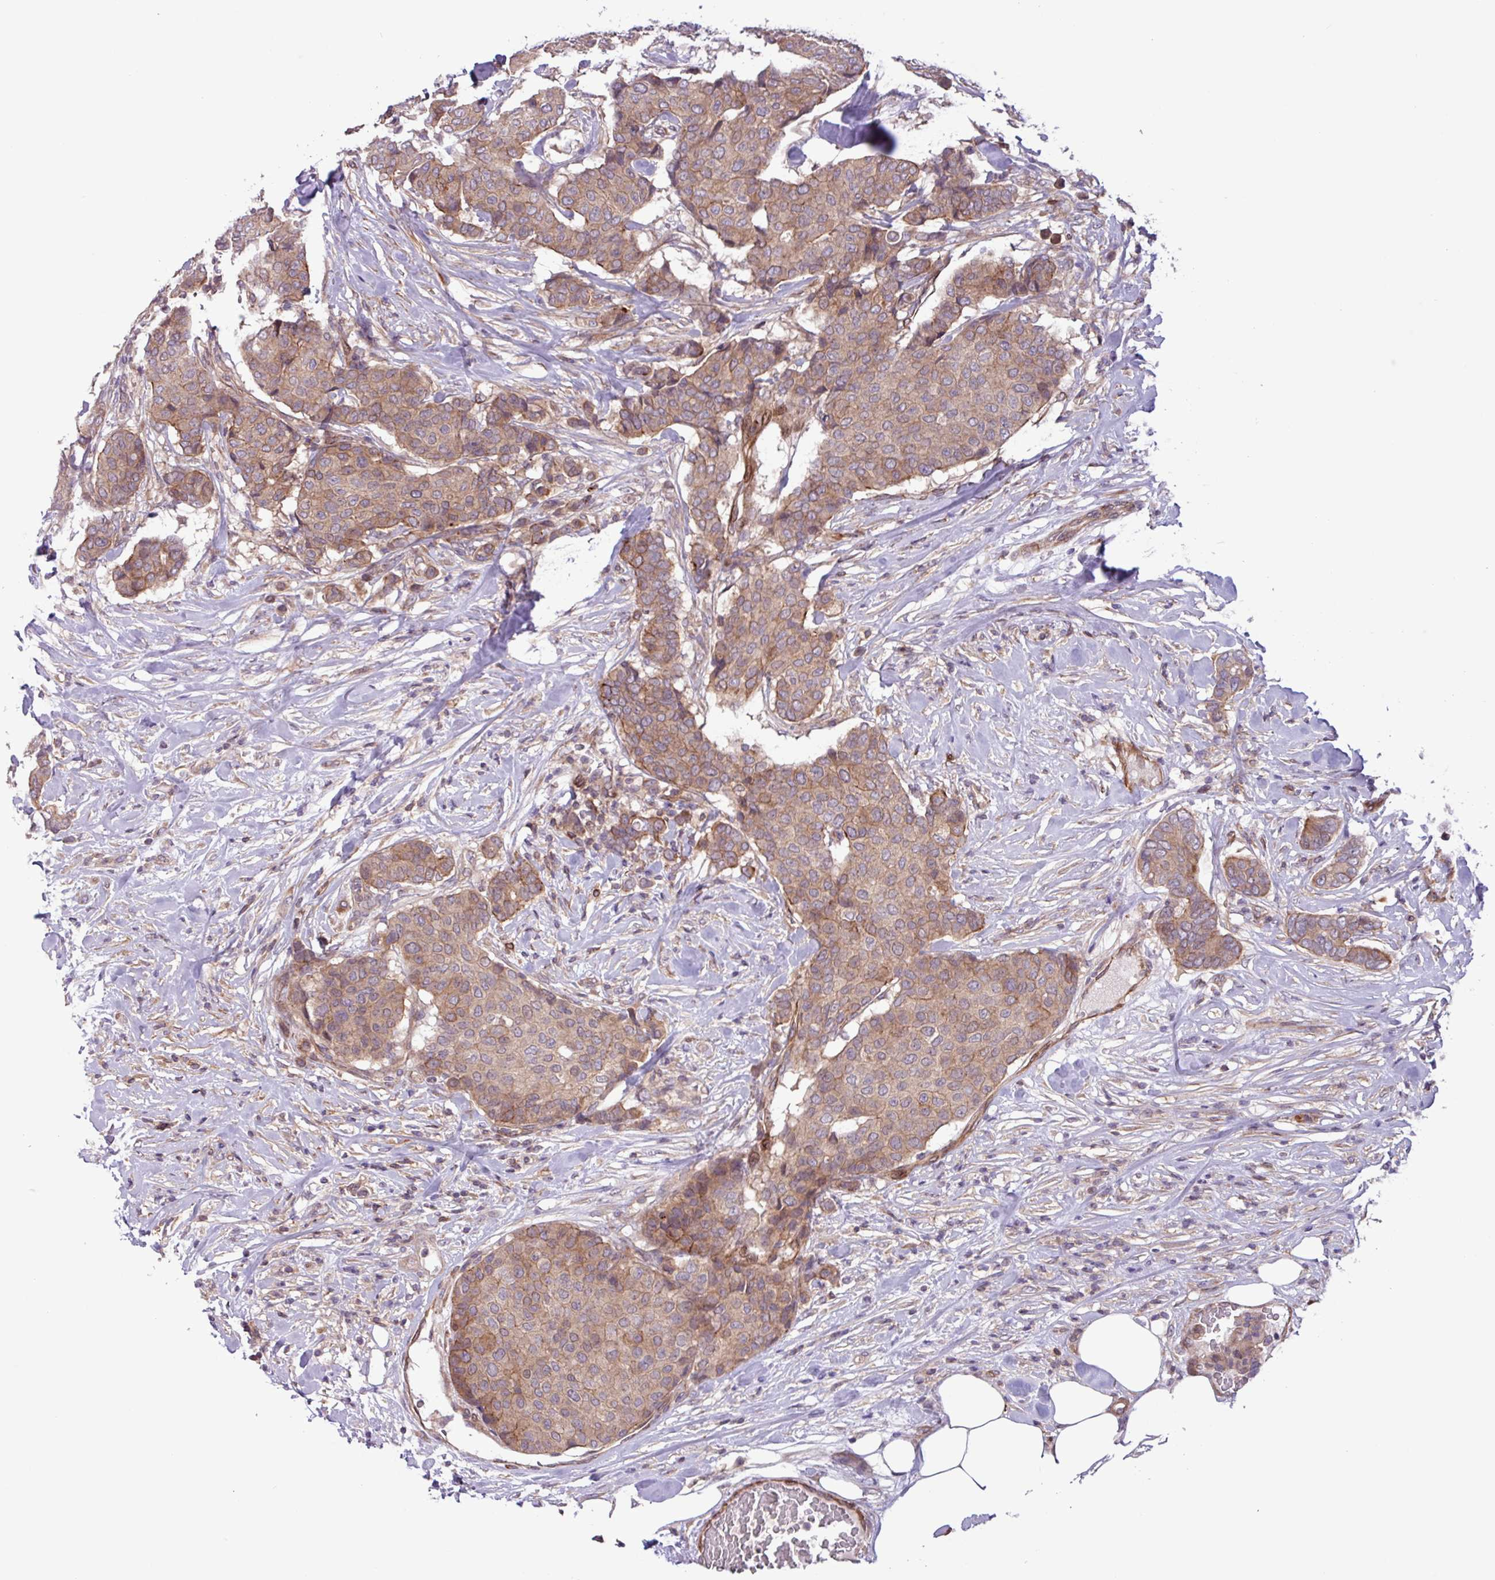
{"staining": {"intensity": "weak", "quantity": ">75%", "location": "cytoplasmic/membranous"}, "tissue": "breast cancer", "cell_type": "Tumor cells", "image_type": "cancer", "snomed": [{"axis": "morphology", "description": "Duct carcinoma"}, {"axis": "topography", "description": "Breast"}], "caption": "A photomicrograph showing weak cytoplasmic/membranous positivity in approximately >75% of tumor cells in breast cancer, as visualized by brown immunohistochemical staining.", "gene": "CNTRL", "patient": {"sex": "female", "age": 75}}